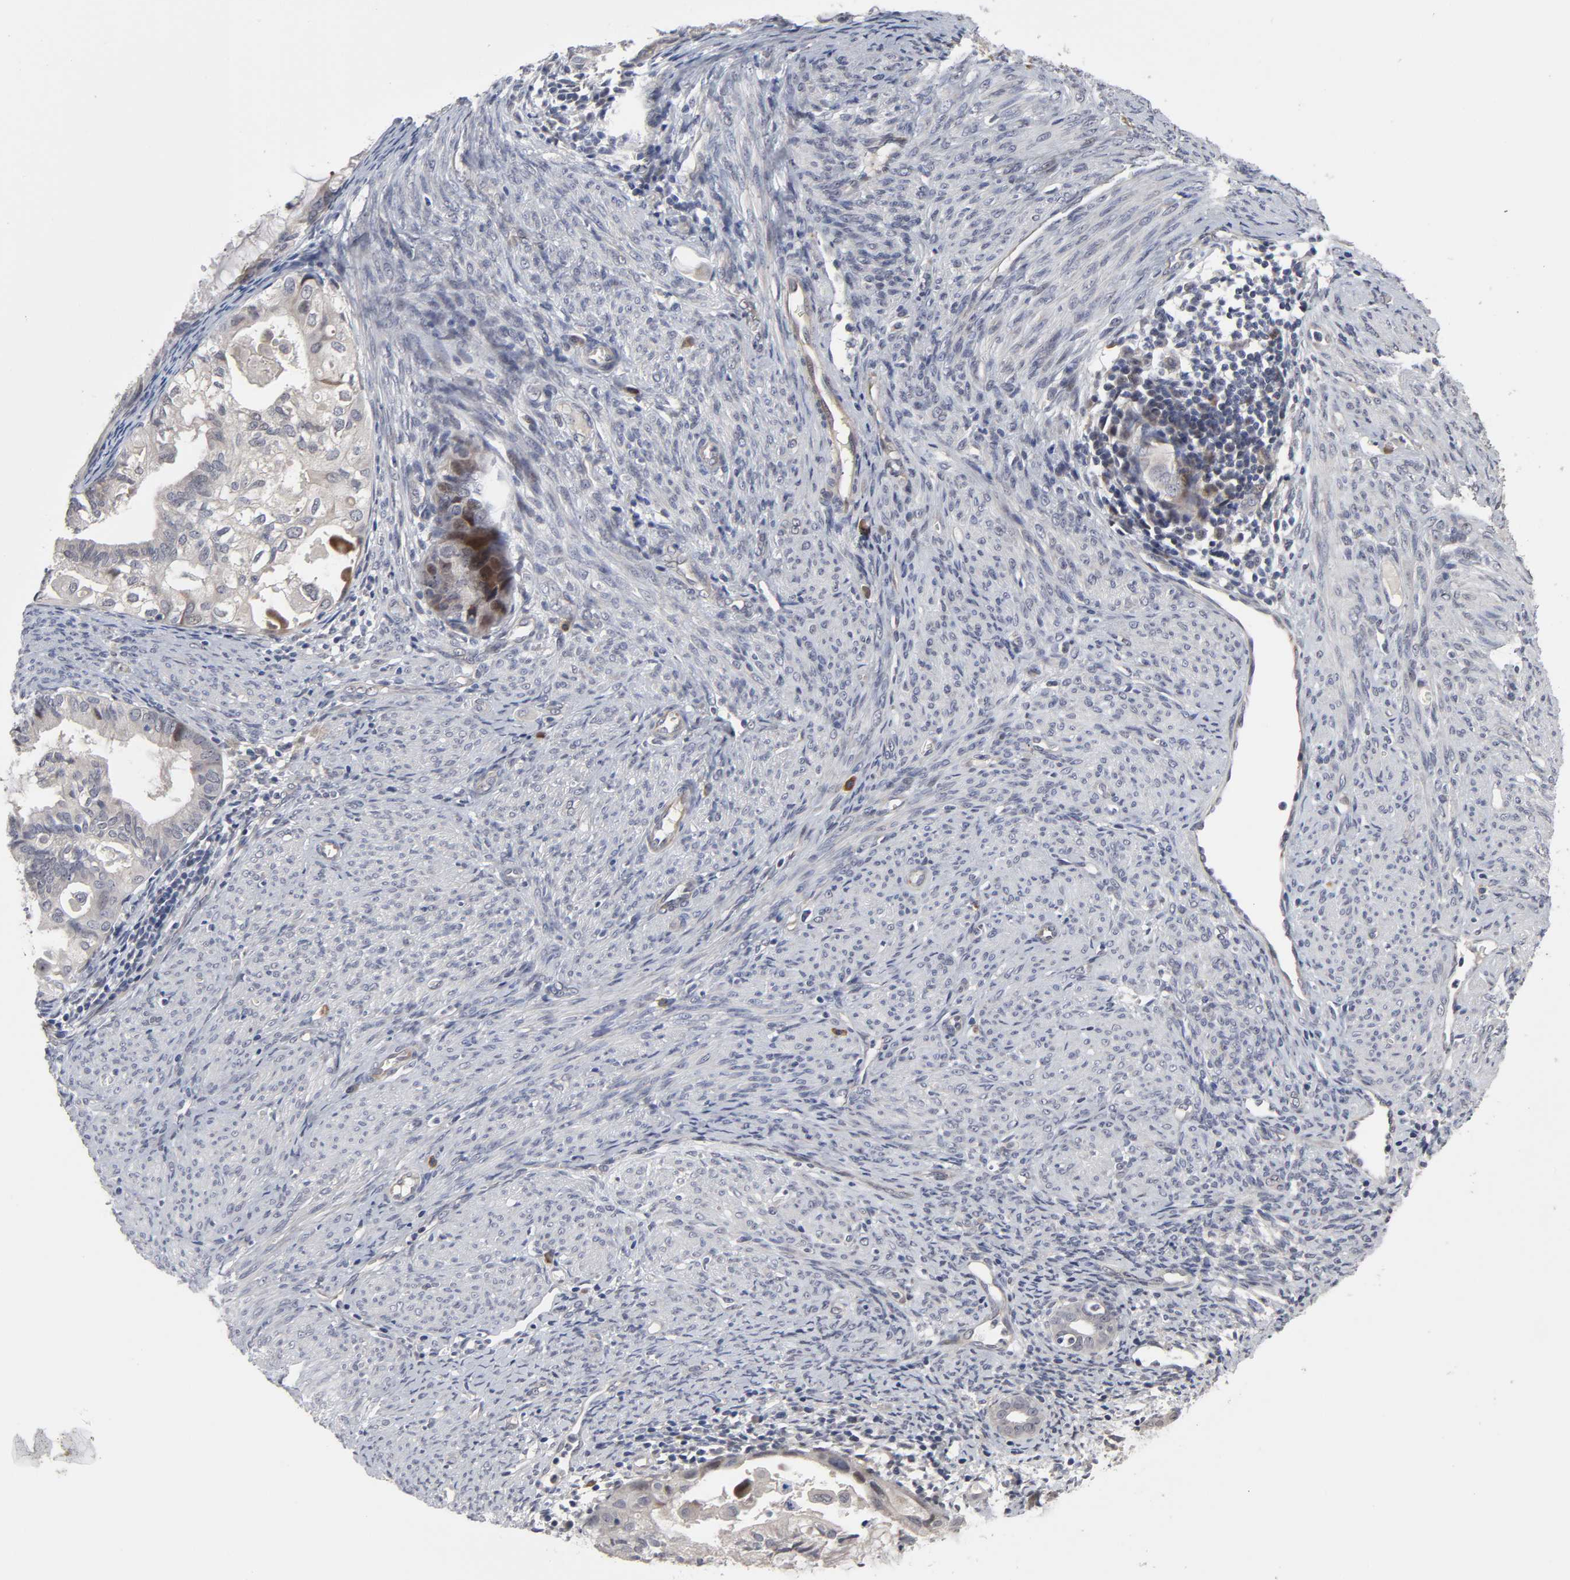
{"staining": {"intensity": "moderate", "quantity": "<25%", "location": "cytoplasmic/membranous"}, "tissue": "cervical cancer", "cell_type": "Tumor cells", "image_type": "cancer", "snomed": [{"axis": "morphology", "description": "Normal tissue, NOS"}, {"axis": "morphology", "description": "Adenocarcinoma, NOS"}, {"axis": "topography", "description": "Cervix"}, {"axis": "topography", "description": "Endometrium"}], "caption": "An IHC micrograph of tumor tissue is shown. Protein staining in brown highlights moderate cytoplasmic/membranous positivity in adenocarcinoma (cervical) within tumor cells.", "gene": "HNF4A", "patient": {"sex": "female", "age": 86}}